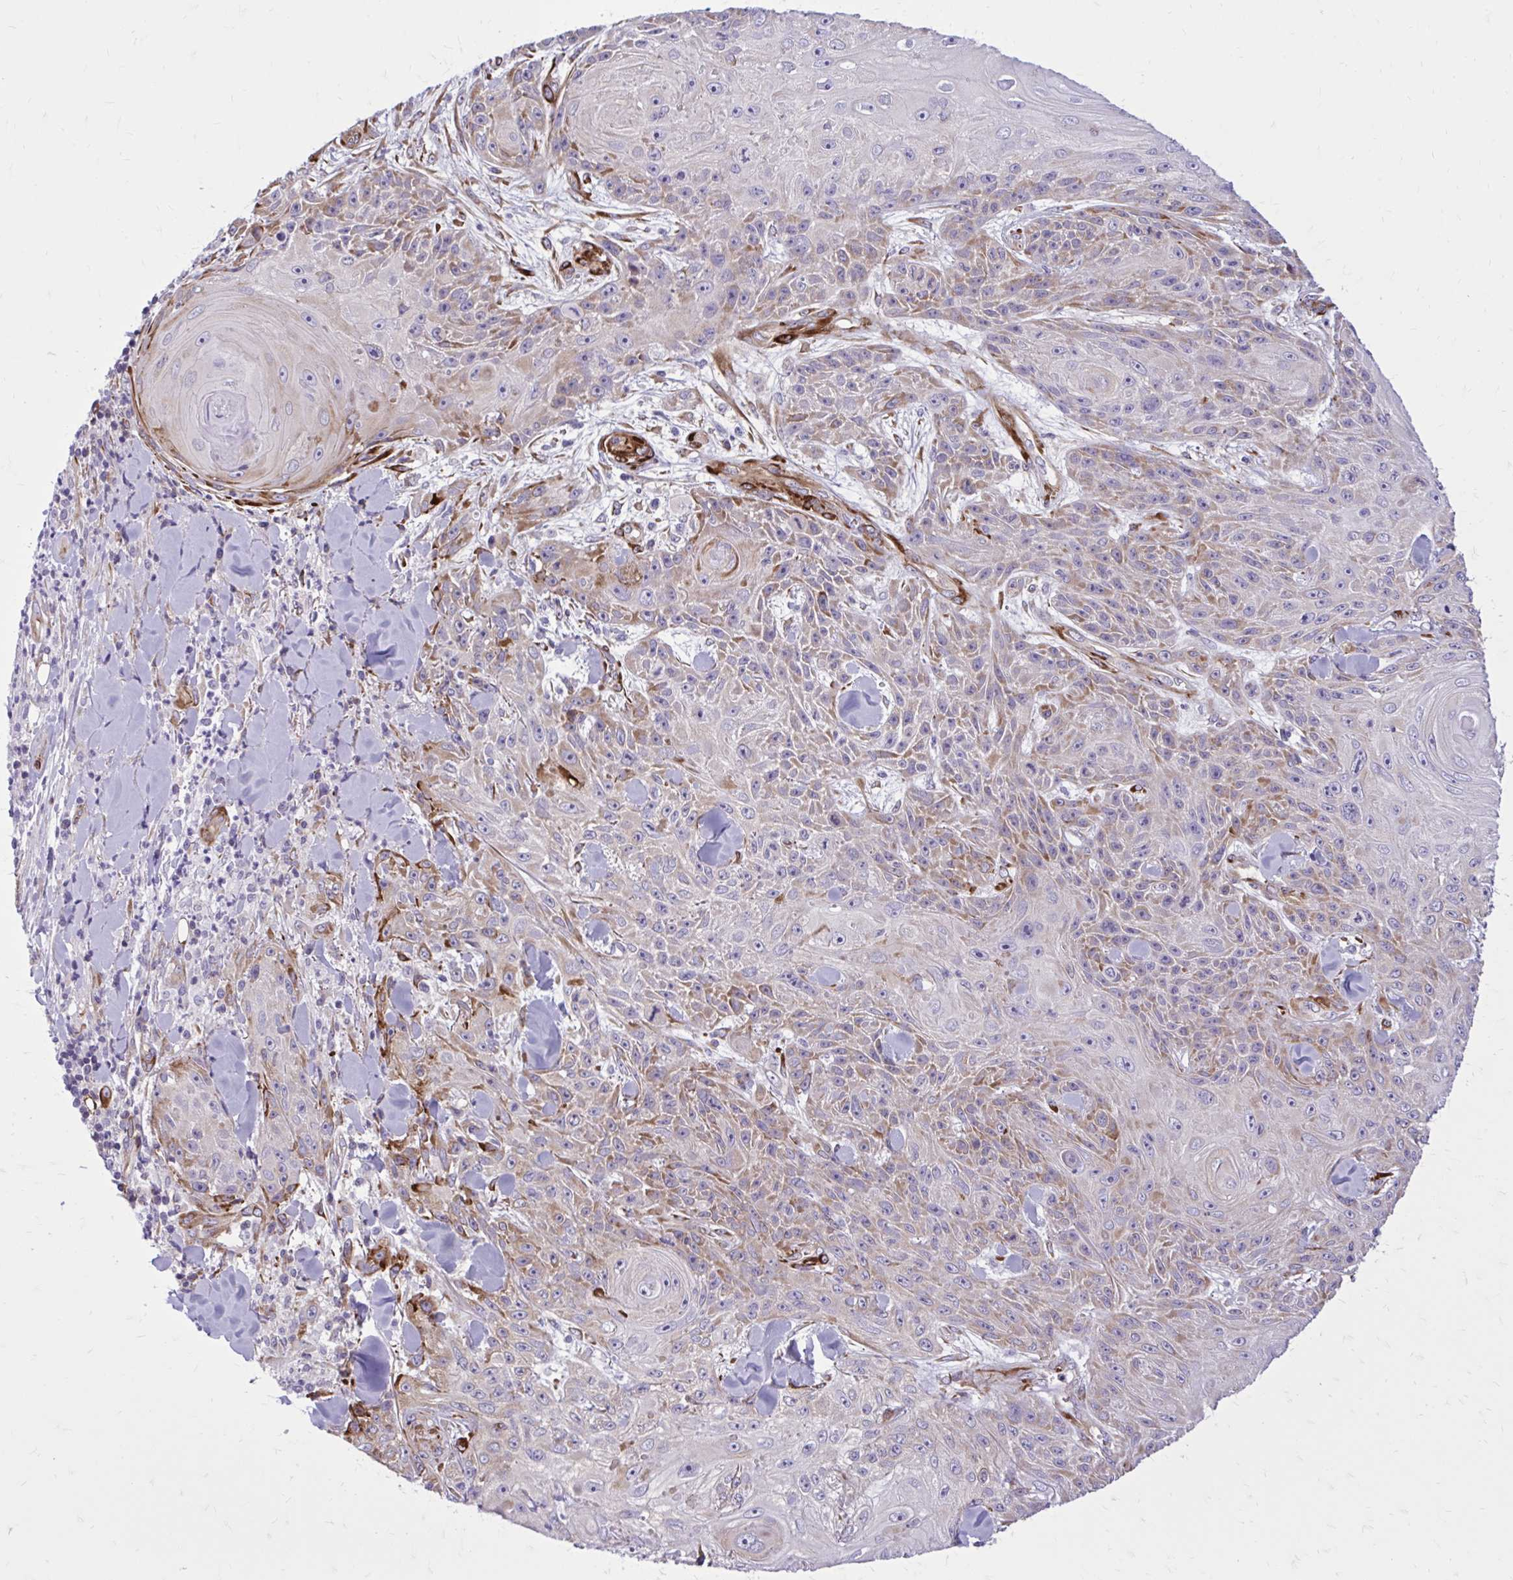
{"staining": {"intensity": "weak", "quantity": "25%-75%", "location": "cytoplasmic/membranous"}, "tissue": "skin cancer", "cell_type": "Tumor cells", "image_type": "cancer", "snomed": [{"axis": "morphology", "description": "Squamous cell carcinoma, NOS"}, {"axis": "topography", "description": "Skin"}], "caption": "Immunohistochemistry staining of skin squamous cell carcinoma, which shows low levels of weak cytoplasmic/membranous expression in approximately 25%-75% of tumor cells indicating weak cytoplasmic/membranous protein positivity. The staining was performed using DAB (3,3'-diaminobenzidine) (brown) for protein detection and nuclei were counterstained in hematoxylin (blue).", "gene": "BEND5", "patient": {"sex": "male", "age": 88}}